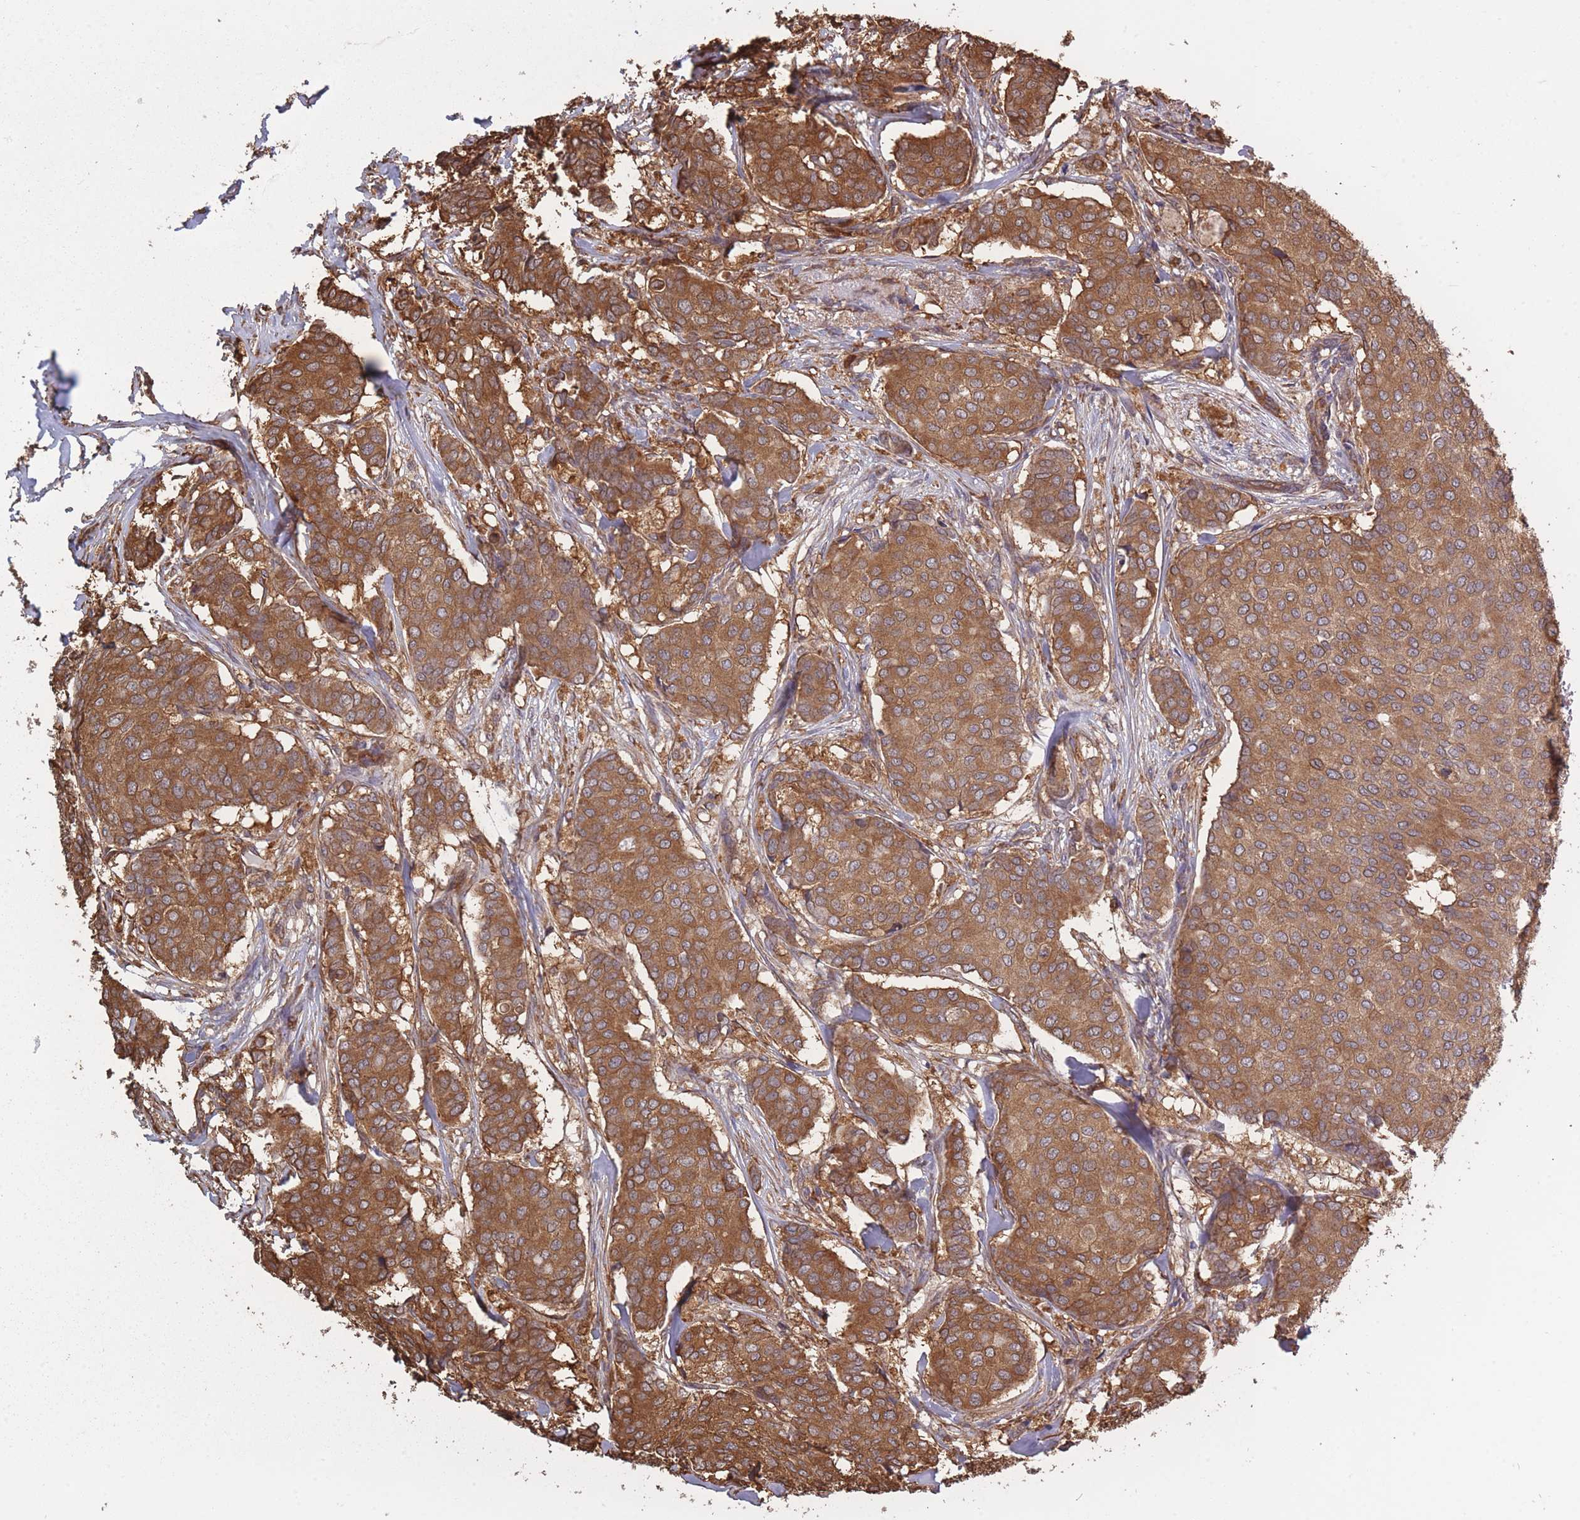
{"staining": {"intensity": "moderate", "quantity": ">75%", "location": "cytoplasmic/membranous"}, "tissue": "breast cancer", "cell_type": "Tumor cells", "image_type": "cancer", "snomed": [{"axis": "morphology", "description": "Duct carcinoma"}, {"axis": "topography", "description": "Breast"}], "caption": "Immunohistochemical staining of human breast cancer (intraductal carcinoma) exhibits moderate cytoplasmic/membranous protein positivity in about >75% of tumor cells. The protein of interest is shown in brown color, while the nuclei are stained blue.", "gene": "ARL13B", "patient": {"sex": "female", "age": 75}}